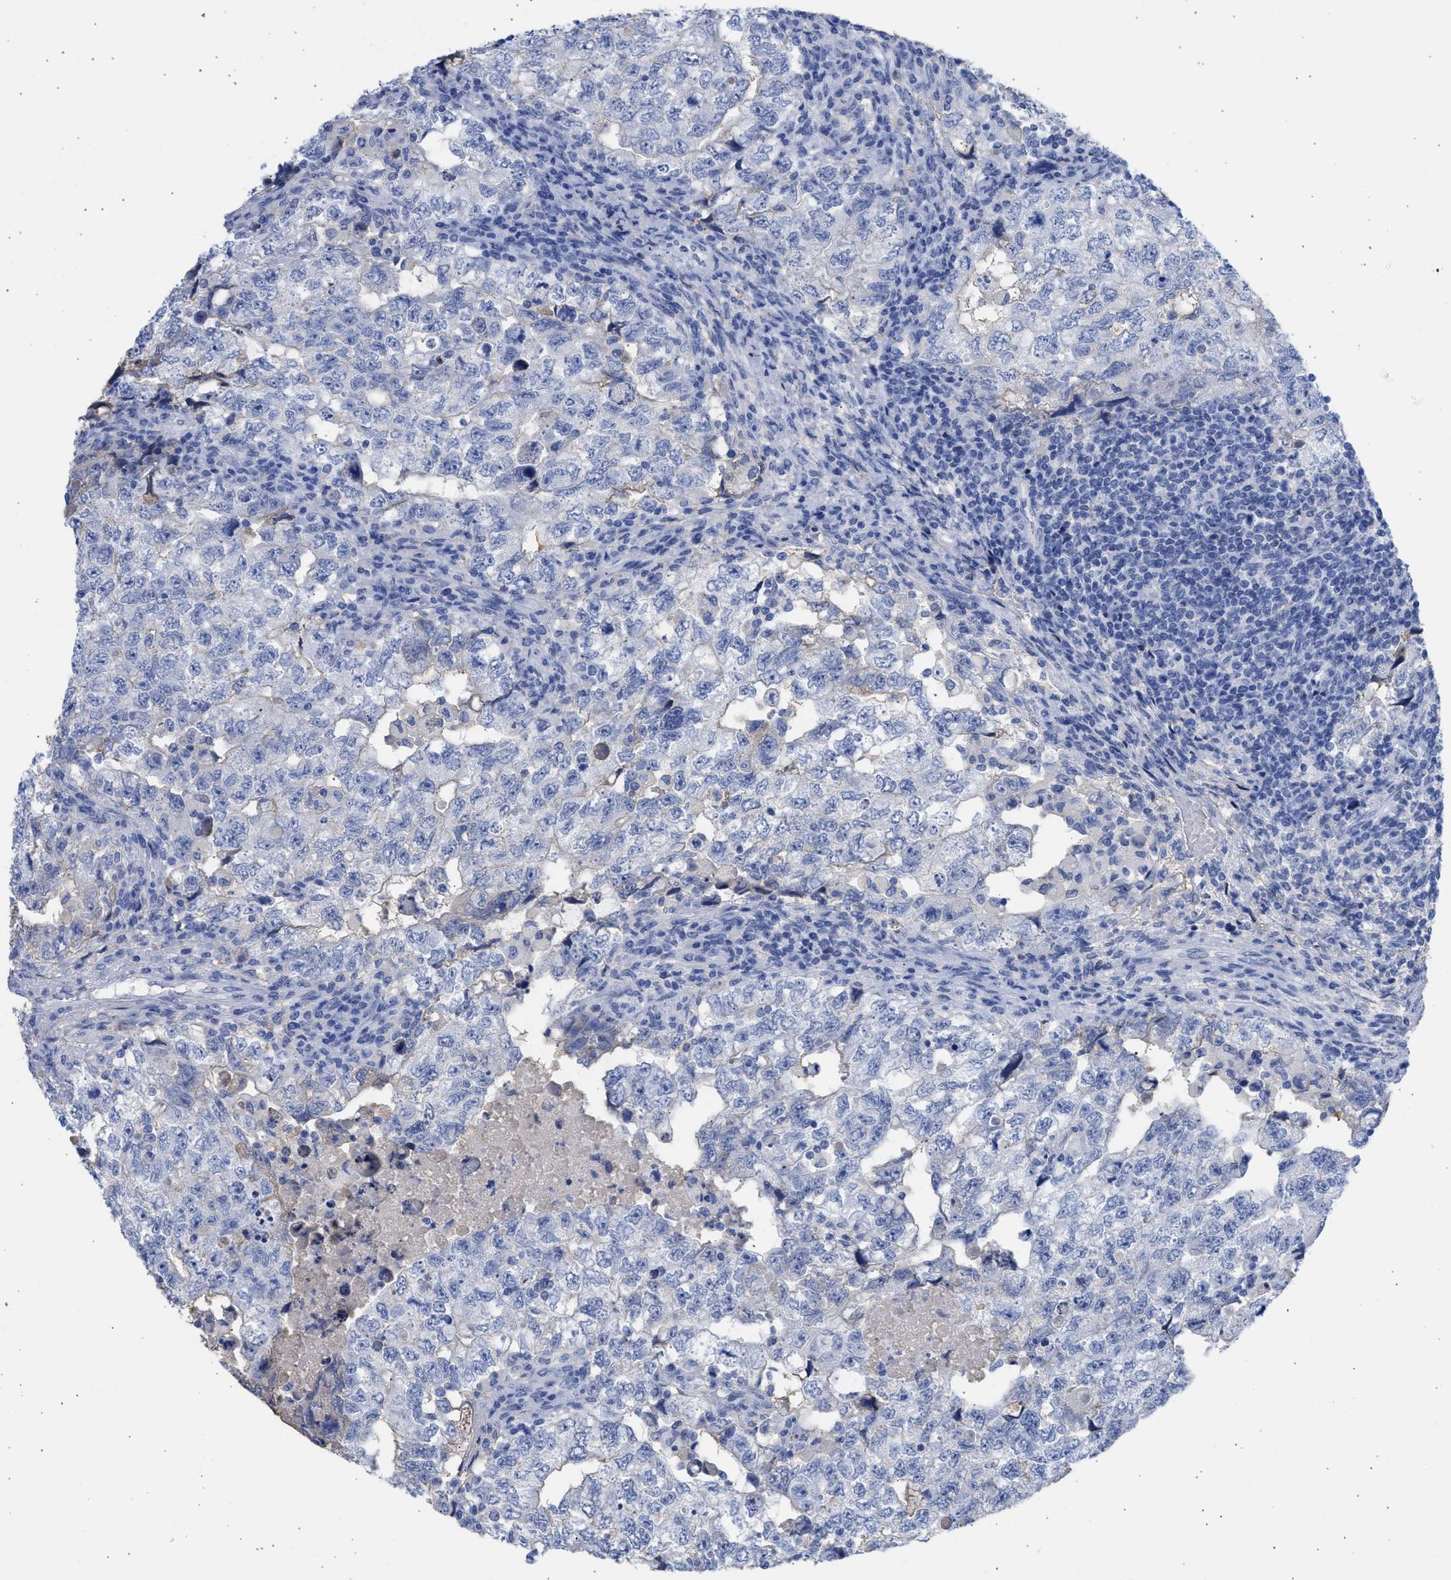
{"staining": {"intensity": "negative", "quantity": "none", "location": "none"}, "tissue": "testis cancer", "cell_type": "Tumor cells", "image_type": "cancer", "snomed": [{"axis": "morphology", "description": "Carcinoma, Embryonal, NOS"}, {"axis": "topography", "description": "Testis"}], "caption": "A photomicrograph of testis embryonal carcinoma stained for a protein demonstrates no brown staining in tumor cells.", "gene": "RSPH1", "patient": {"sex": "male", "age": 36}}